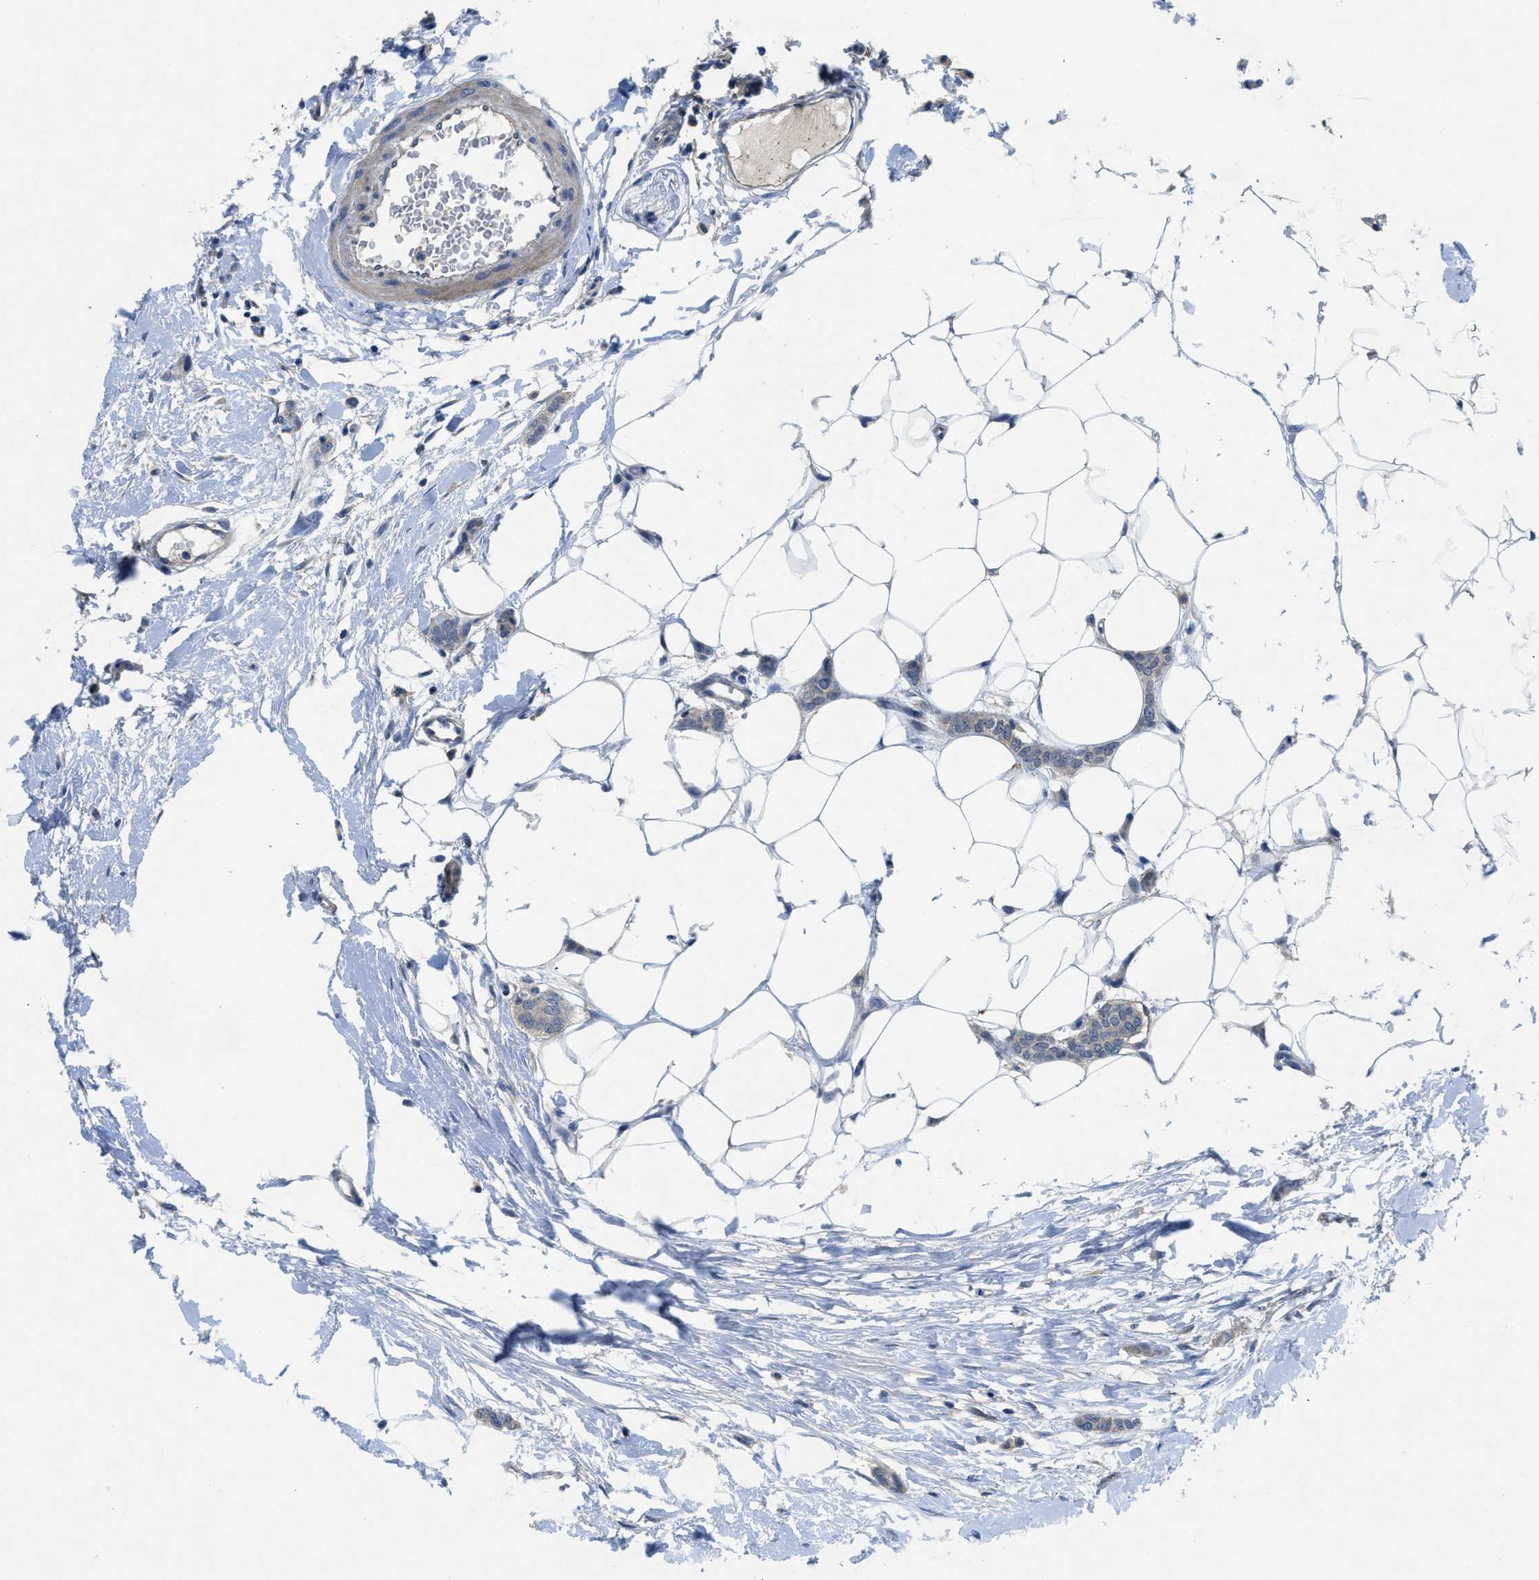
{"staining": {"intensity": "negative", "quantity": "none", "location": "none"}, "tissue": "breast cancer", "cell_type": "Tumor cells", "image_type": "cancer", "snomed": [{"axis": "morphology", "description": "Lobular carcinoma"}, {"axis": "topography", "description": "Skin"}, {"axis": "topography", "description": "Breast"}], "caption": "The image exhibits no staining of tumor cells in breast cancer (lobular carcinoma). (DAB (3,3'-diaminobenzidine) immunohistochemistry with hematoxylin counter stain).", "gene": "PANX1", "patient": {"sex": "female", "age": 46}}